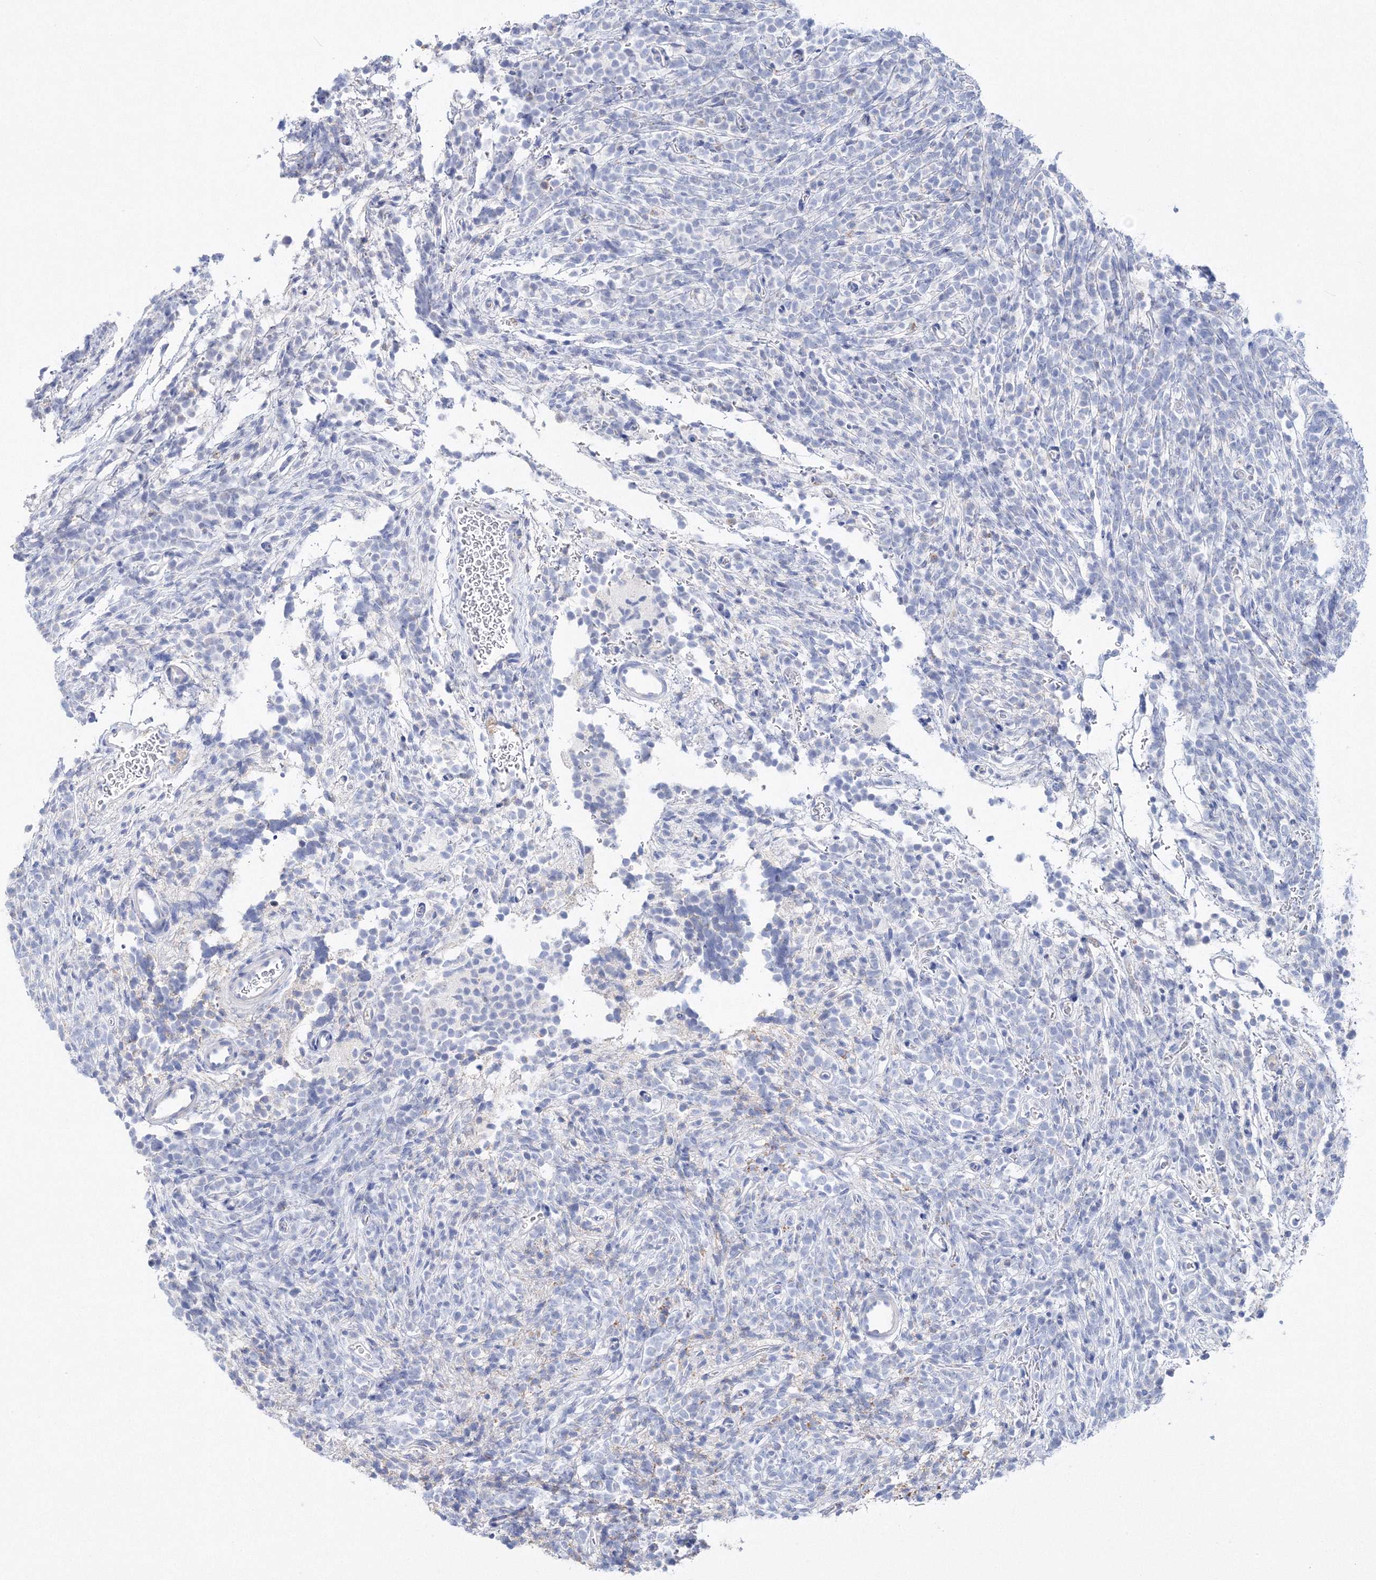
{"staining": {"intensity": "negative", "quantity": "none", "location": "none"}, "tissue": "glioma", "cell_type": "Tumor cells", "image_type": "cancer", "snomed": [{"axis": "morphology", "description": "Glioma, malignant, Low grade"}, {"axis": "topography", "description": "Brain"}], "caption": "An immunohistochemistry histopathology image of low-grade glioma (malignant) is shown. There is no staining in tumor cells of low-grade glioma (malignant).", "gene": "MERTK", "patient": {"sex": "female", "age": 1}}